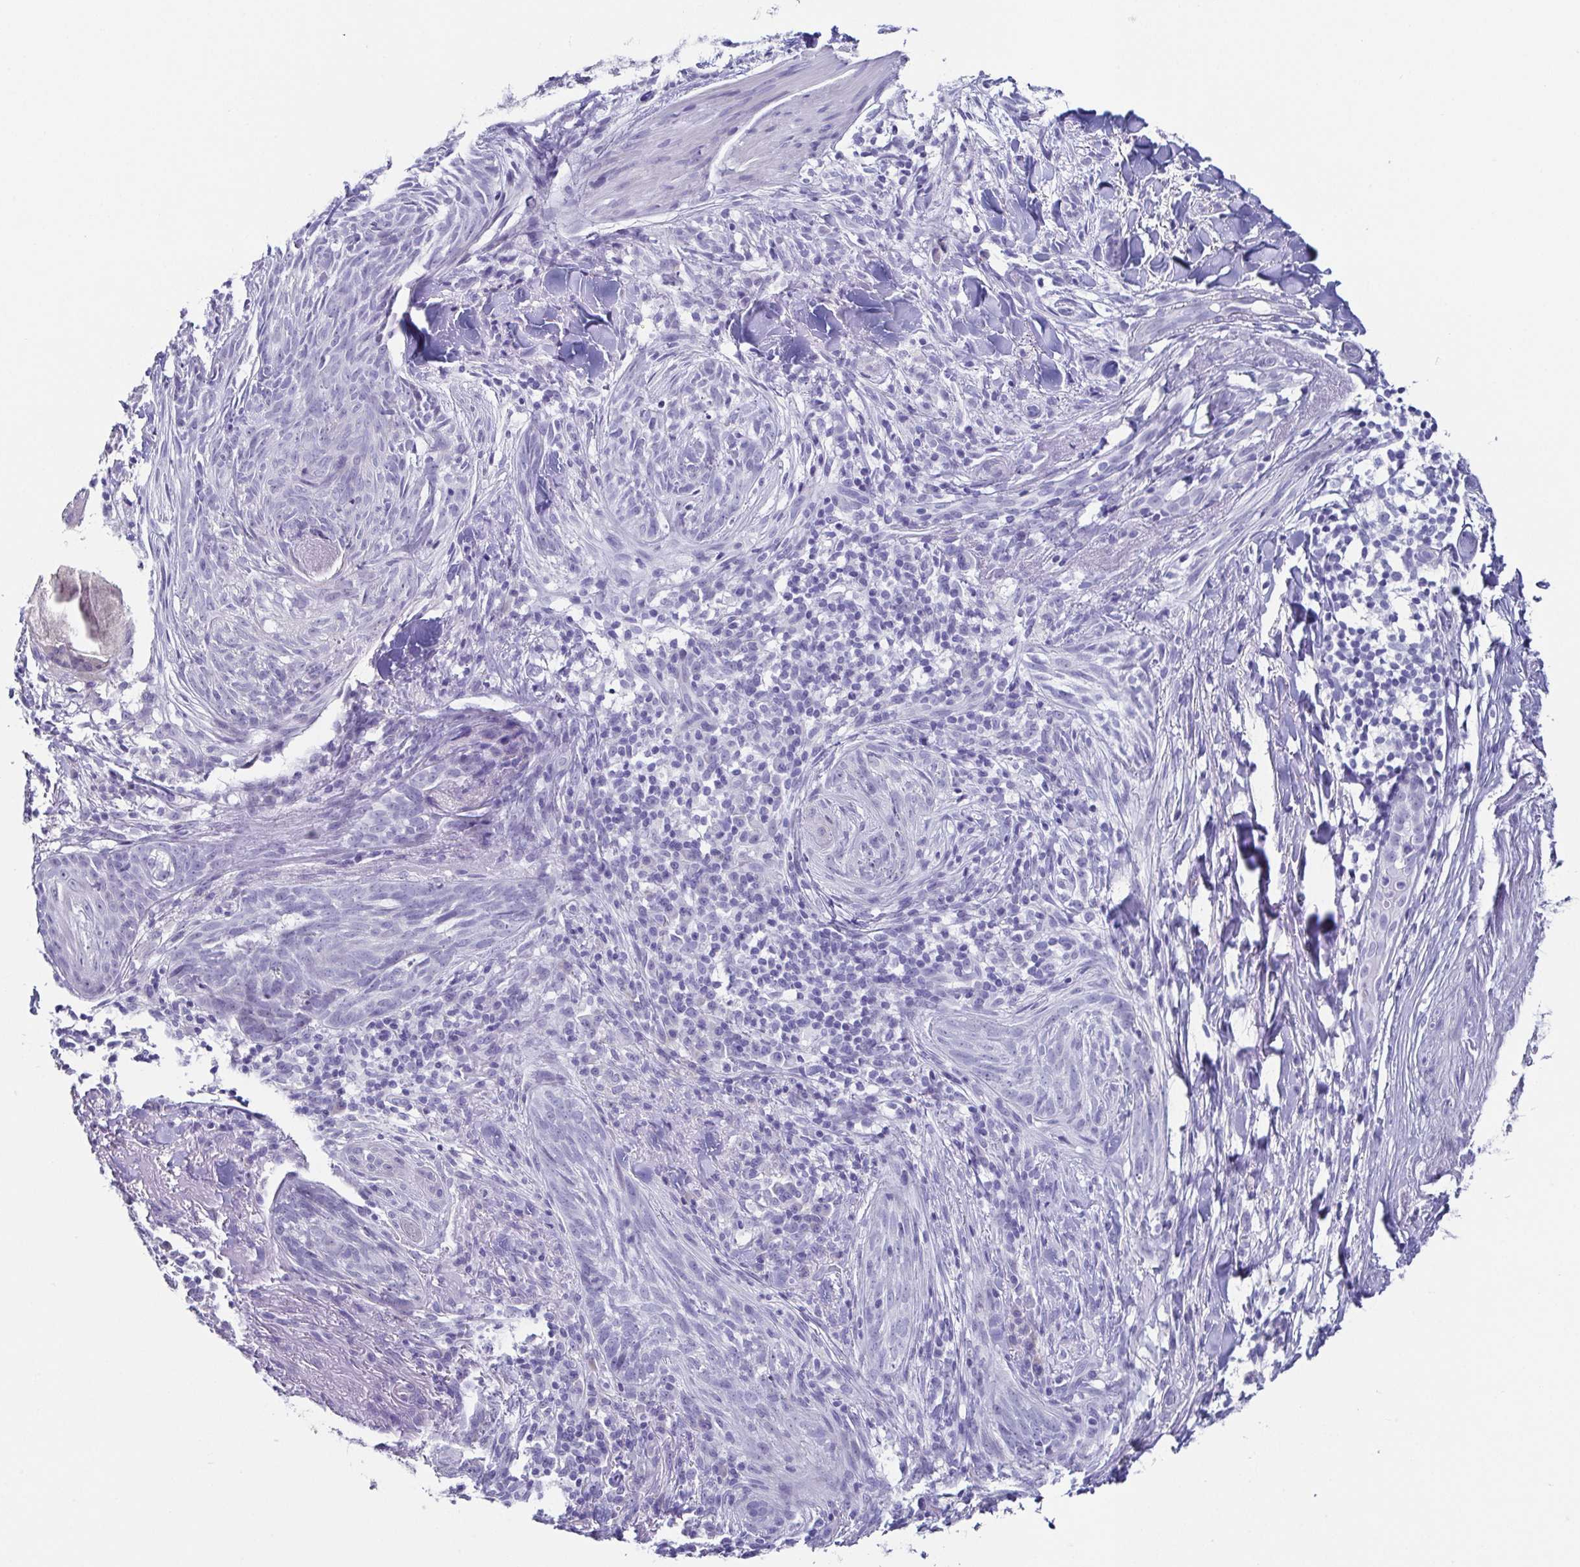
{"staining": {"intensity": "negative", "quantity": "none", "location": "none"}, "tissue": "skin cancer", "cell_type": "Tumor cells", "image_type": "cancer", "snomed": [{"axis": "morphology", "description": "Basal cell carcinoma"}, {"axis": "topography", "description": "Skin"}], "caption": "This is an immunohistochemistry (IHC) micrograph of skin basal cell carcinoma. There is no expression in tumor cells.", "gene": "TNNT2", "patient": {"sex": "female", "age": 93}}